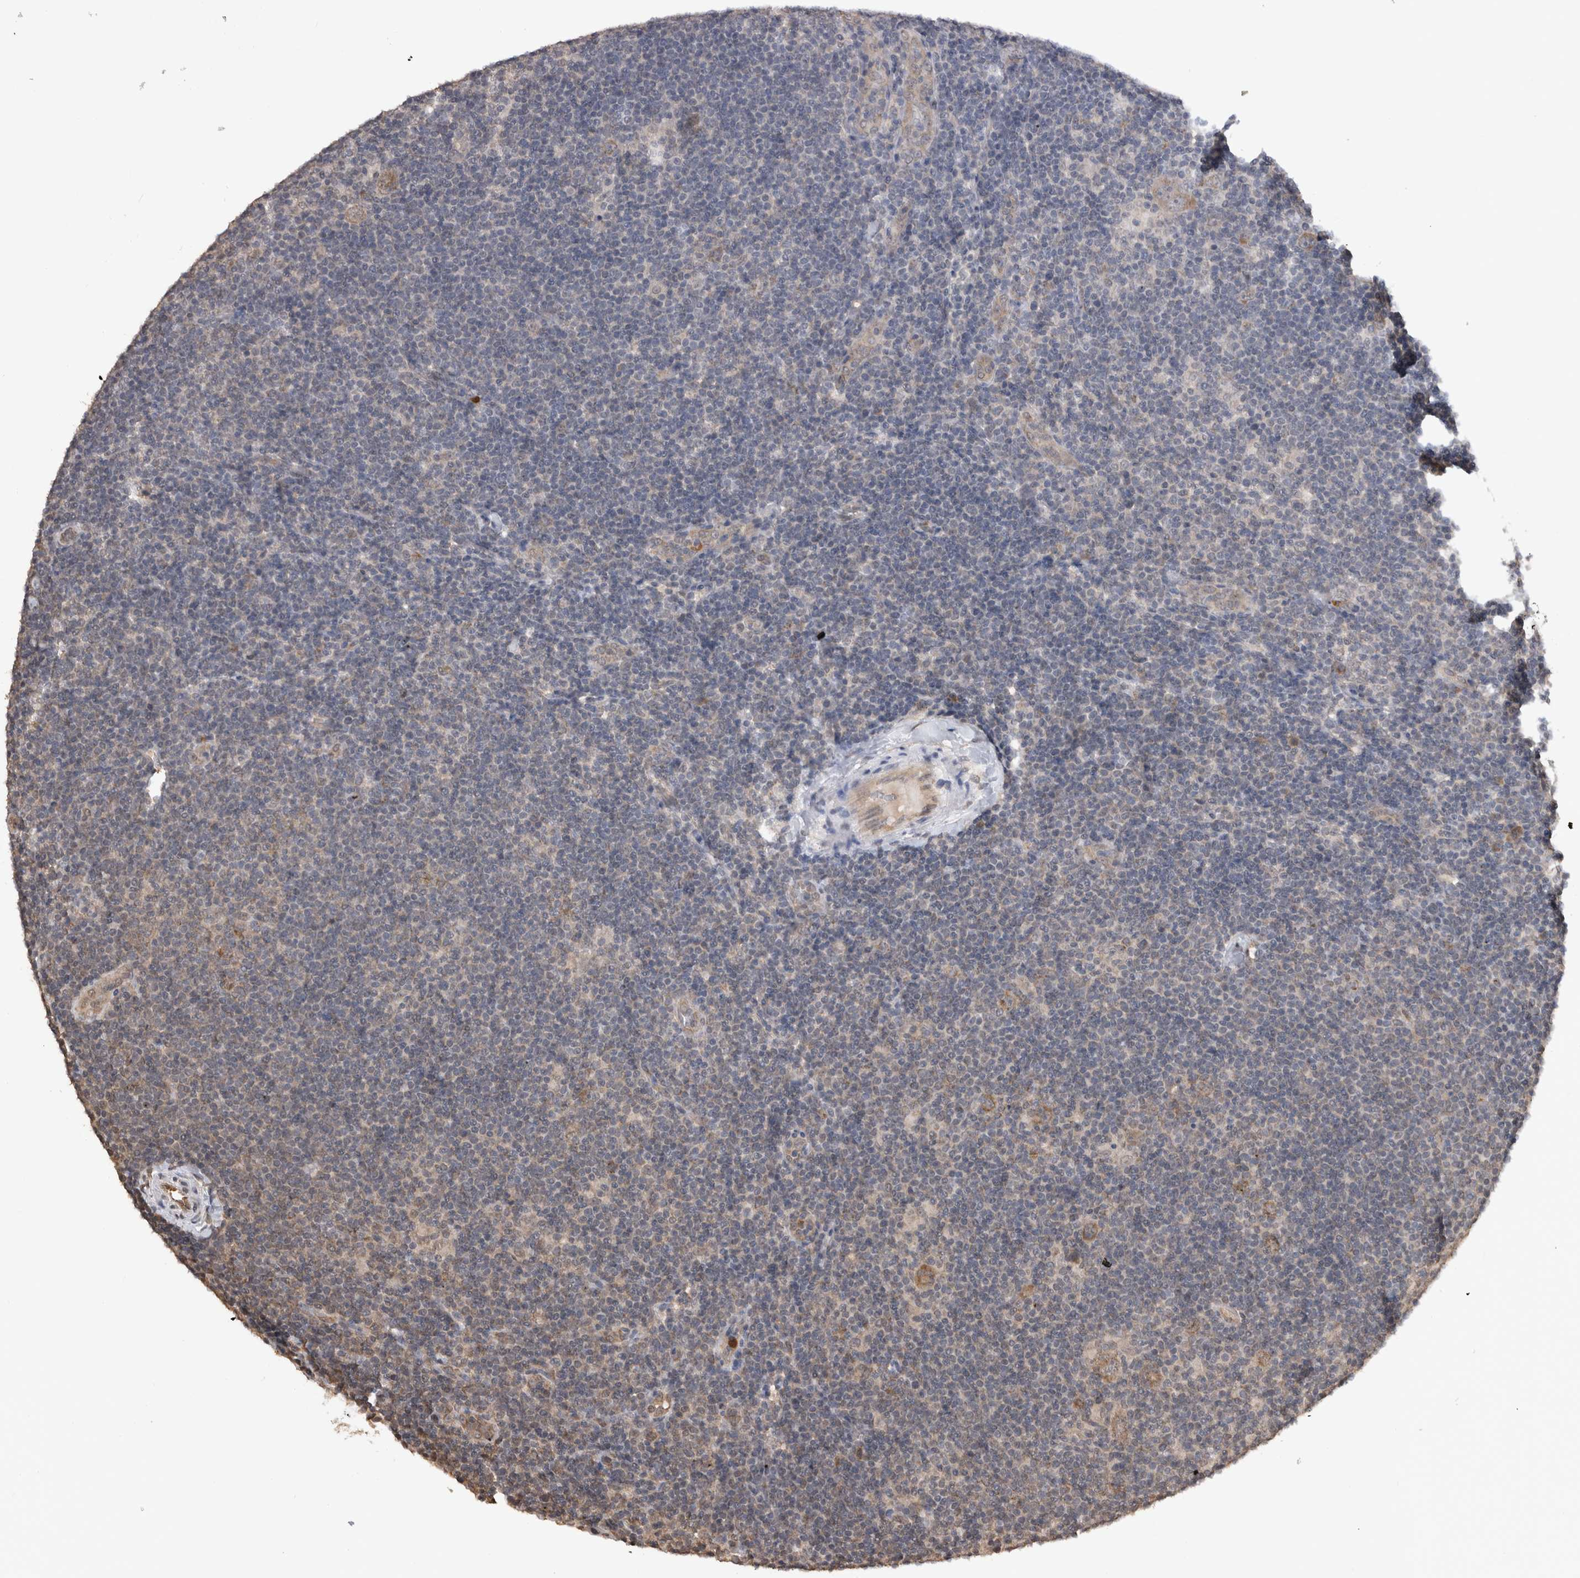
{"staining": {"intensity": "moderate", "quantity": "25%-75%", "location": "cytoplasmic/membranous"}, "tissue": "lymphoma", "cell_type": "Tumor cells", "image_type": "cancer", "snomed": [{"axis": "morphology", "description": "Hodgkin's disease, NOS"}, {"axis": "topography", "description": "Lymph node"}], "caption": "Immunohistochemical staining of human lymphoma shows moderate cytoplasmic/membranous protein expression in approximately 25%-75% of tumor cells.", "gene": "PAK4", "patient": {"sex": "female", "age": 57}}